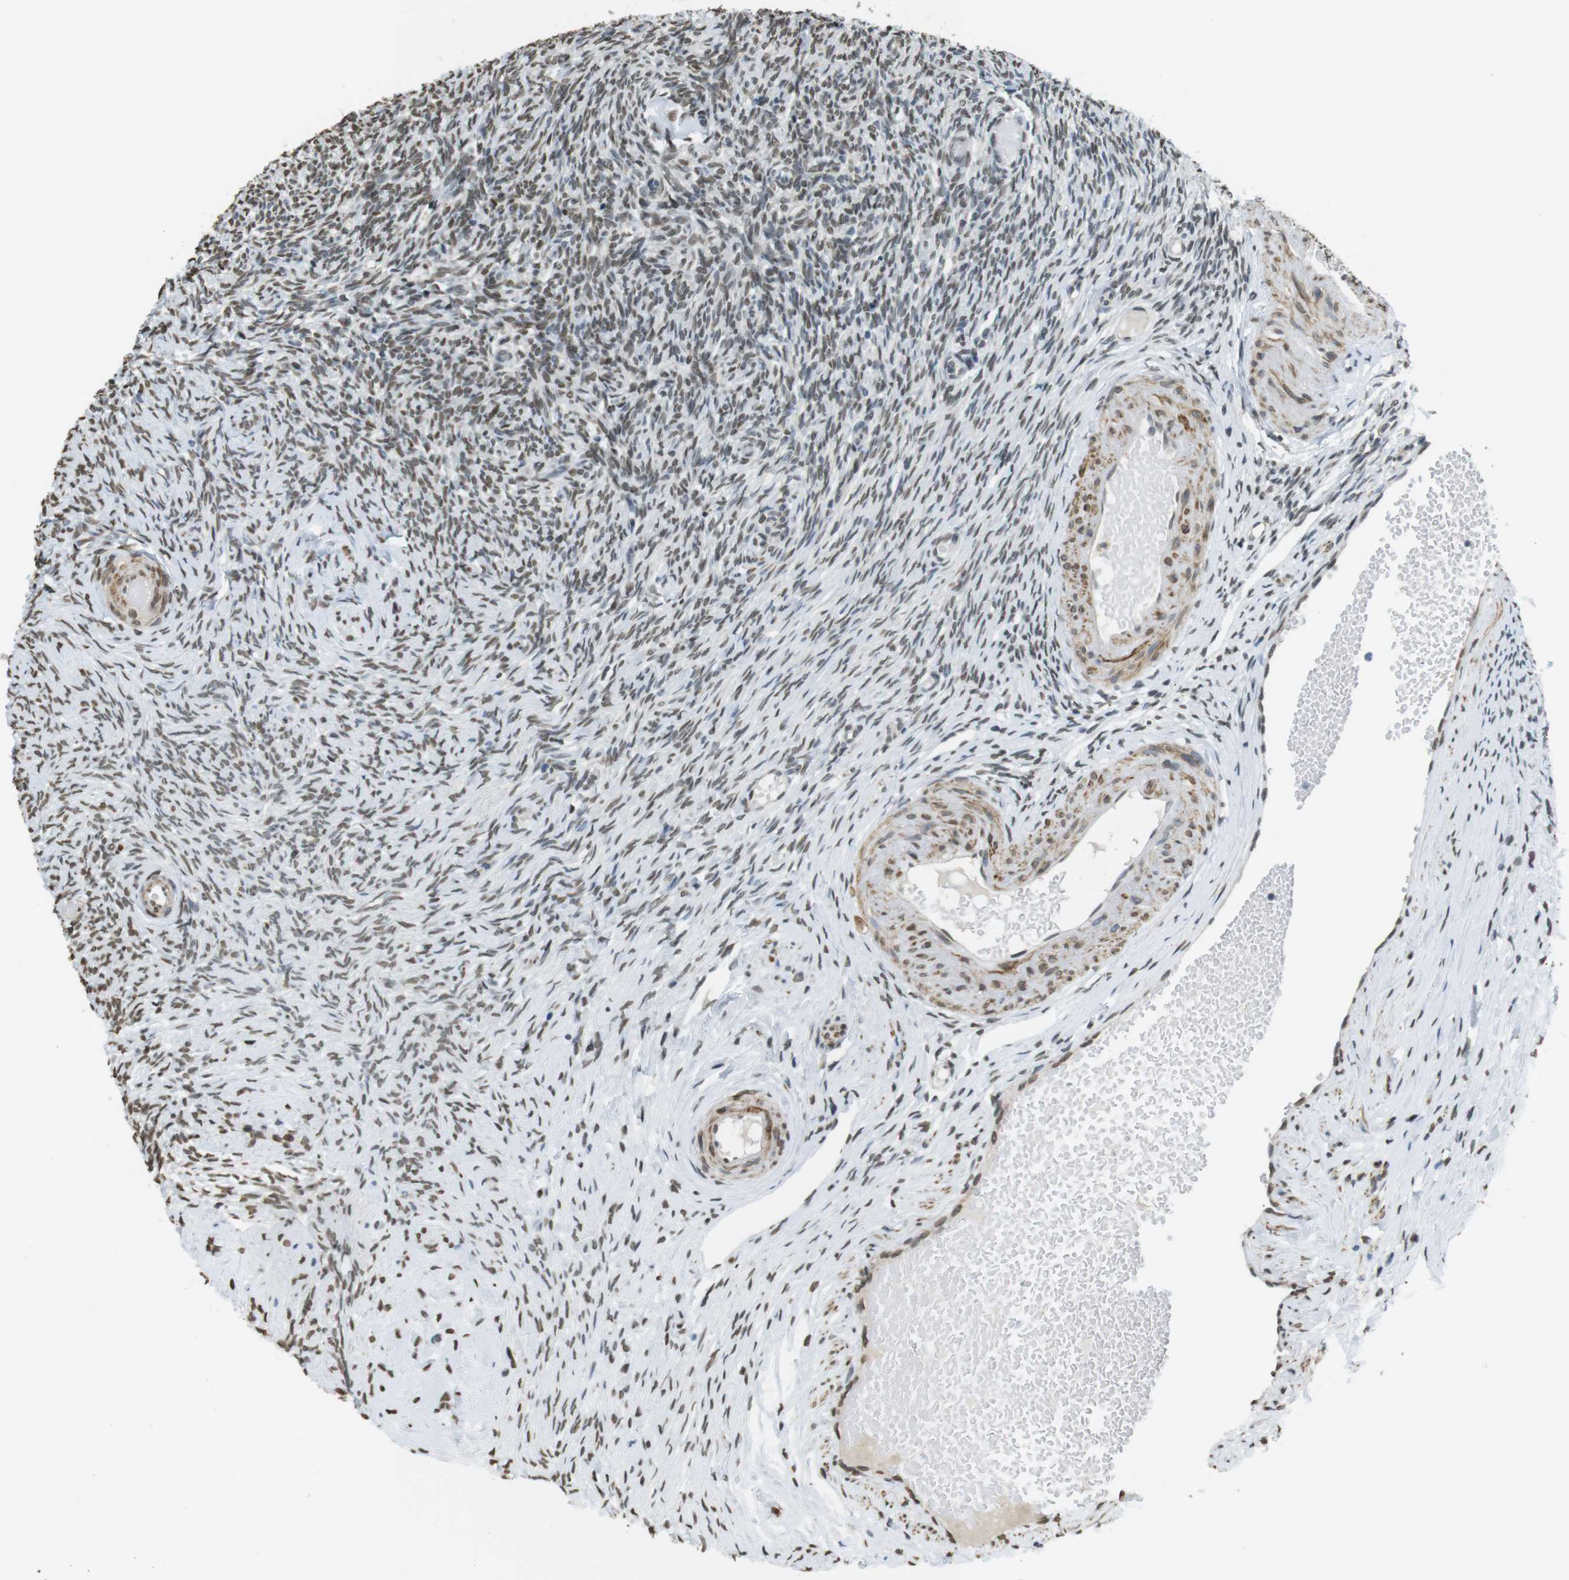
{"staining": {"intensity": "moderate", "quantity": "25%-75%", "location": "nuclear"}, "tissue": "ovary", "cell_type": "Ovarian stroma cells", "image_type": "normal", "snomed": [{"axis": "morphology", "description": "Normal tissue, NOS"}, {"axis": "topography", "description": "Ovary"}], "caption": "This photomicrograph demonstrates IHC staining of benign human ovary, with medium moderate nuclear staining in approximately 25%-75% of ovarian stroma cells.", "gene": "USP7", "patient": {"sex": "female", "age": 60}}